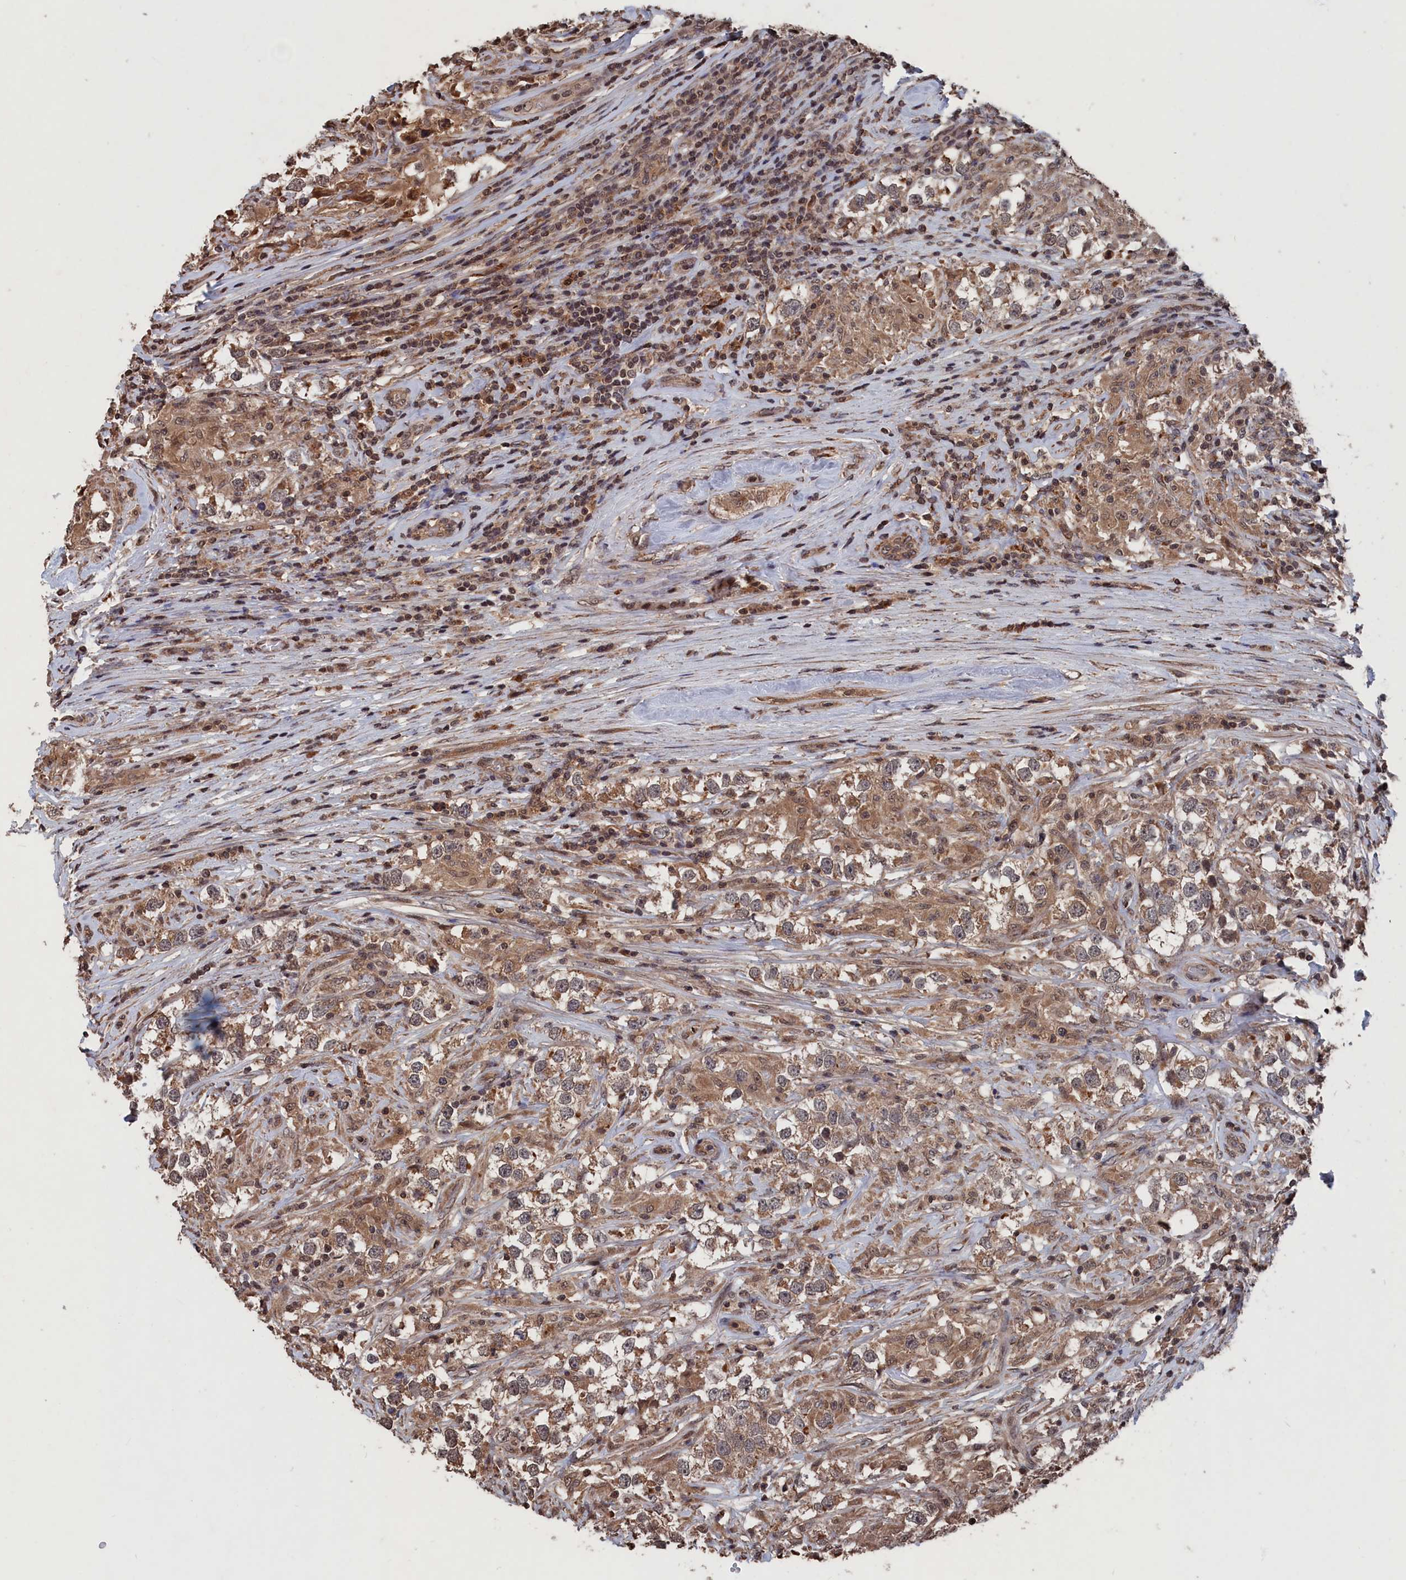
{"staining": {"intensity": "moderate", "quantity": ">75%", "location": "cytoplasmic/membranous"}, "tissue": "testis cancer", "cell_type": "Tumor cells", "image_type": "cancer", "snomed": [{"axis": "morphology", "description": "Seminoma, NOS"}, {"axis": "topography", "description": "Testis"}], "caption": "Immunohistochemistry image of neoplastic tissue: human testis cancer (seminoma) stained using IHC reveals medium levels of moderate protein expression localized specifically in the cytoplasmic/membranous of tumor cells, appearing as a cytoplasmic/membranous brown color.", "gene": "PDE12", "patient": {"sex": "male", "age": 46}}